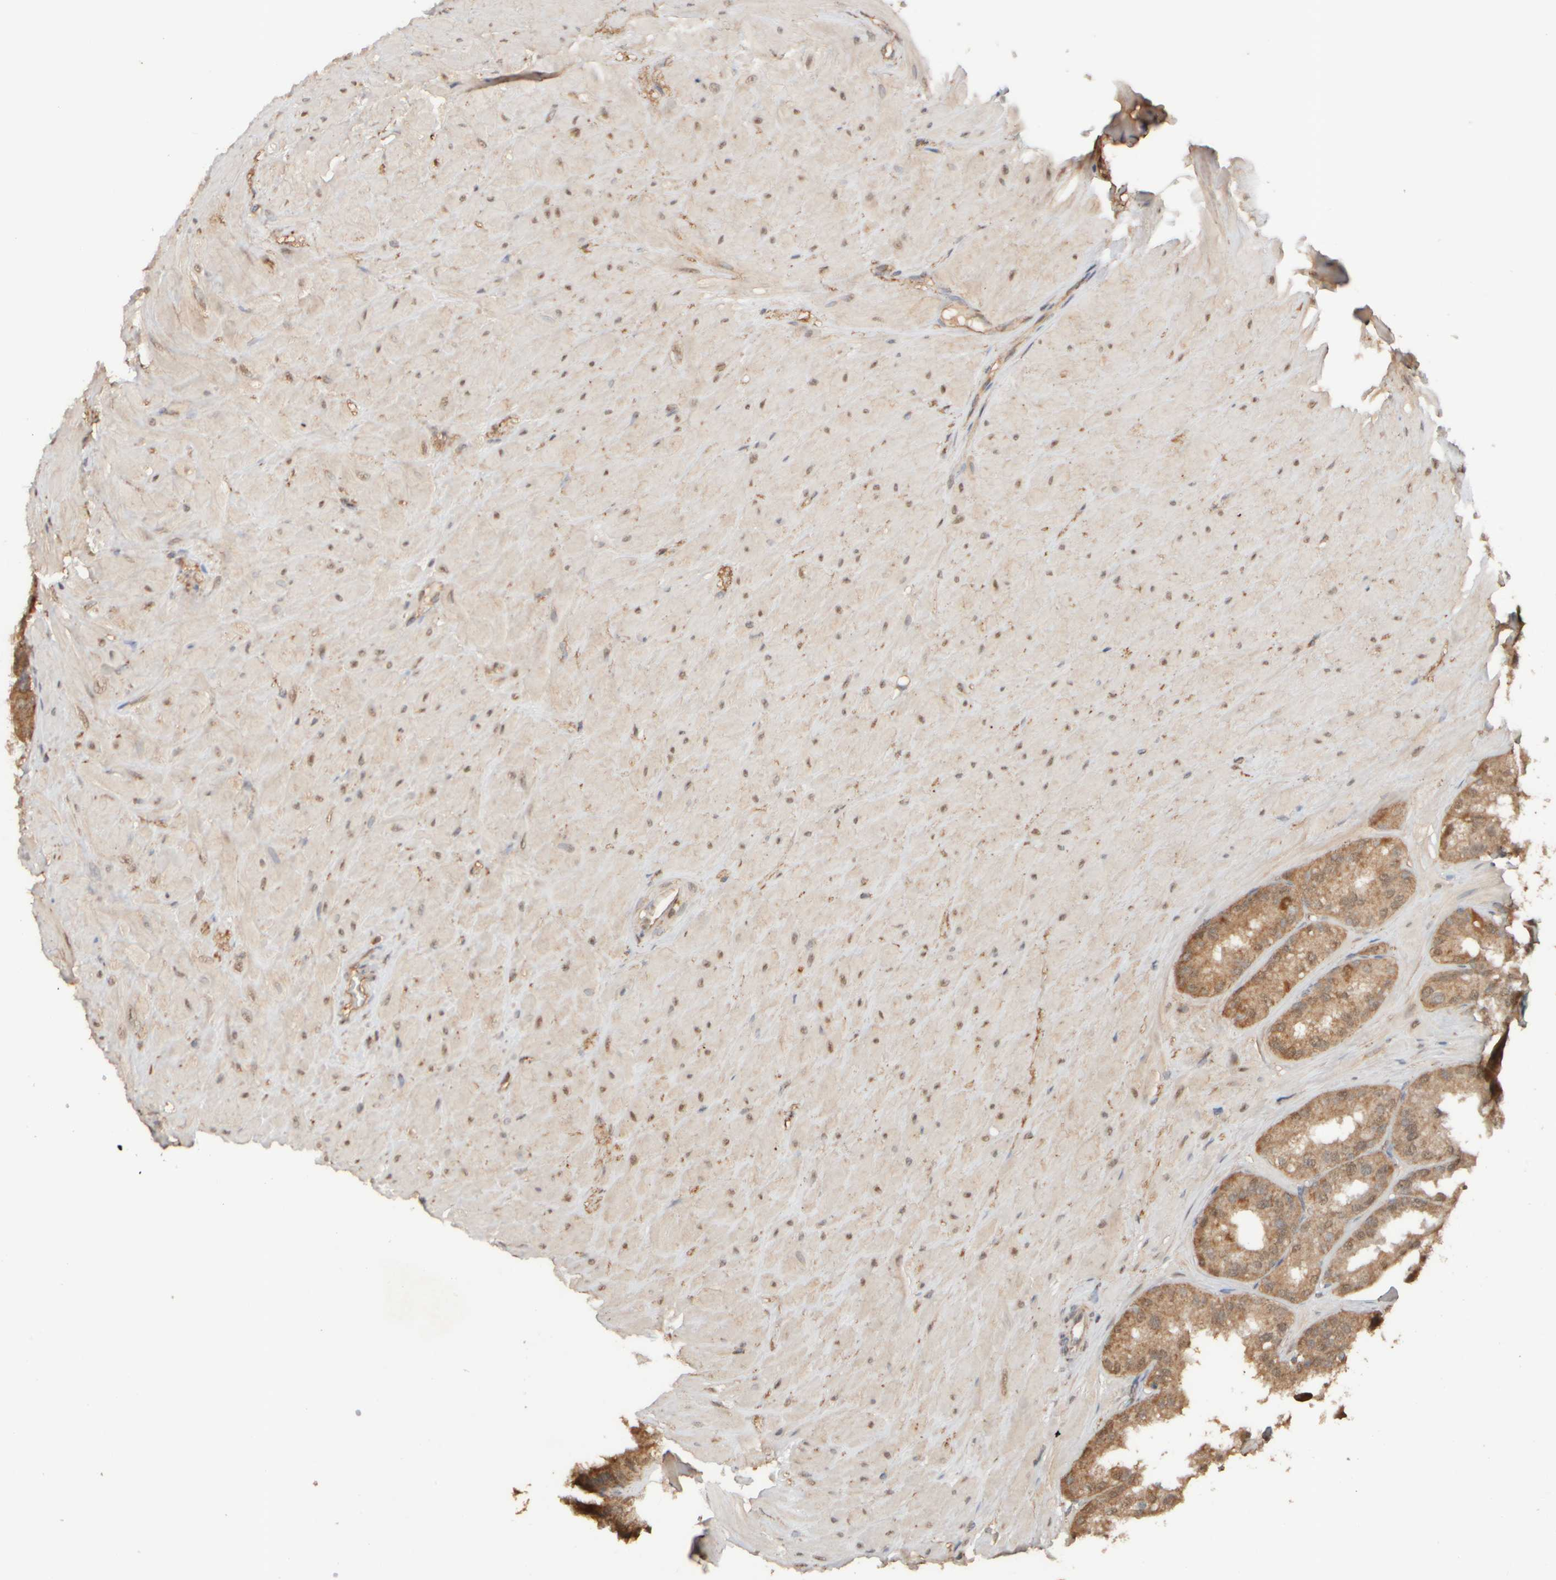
{"staining": {"intensity": "strong", "quantity": "<25%", "location": "cytoplasmic/membranous"}, "tissue": "seminal vesicle", "cell_type": "Glandular cells", "image_type": "normal", "snomed": [{"axis": "morphology", "description": "Normal tissue, NOS"}, {"axis": "topography", "description": "Prostate"}, {"axis": "topography", "description": "Seminal veicle"}], "caption": "DAB immunohistochemical staining of normal human seminal vesicle shows strong cytoplasmic/membranous protein expression in approximately <25% of glandular cells.", "gene": "EIF2B3", "patient": {"sex": "male", "age": 51}}